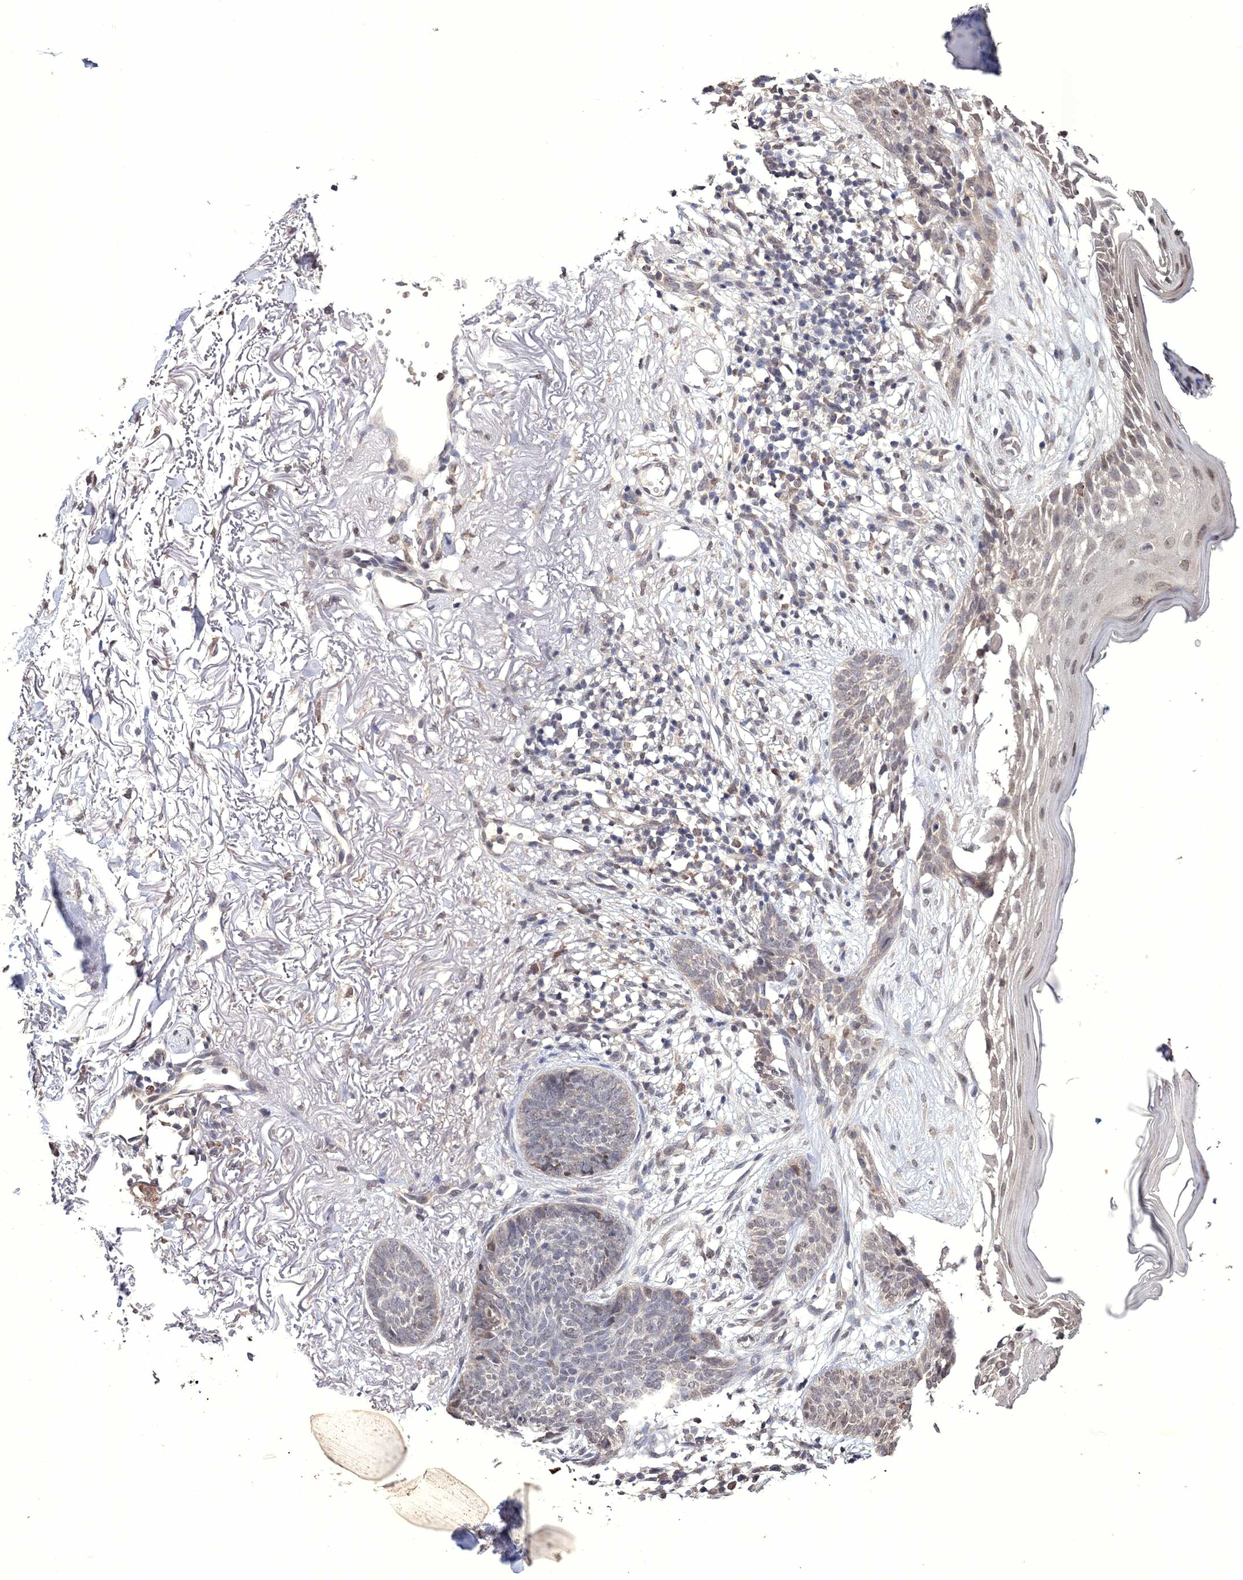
{"staining": {"intensity": "weak", "quantity": "<25%", "location": "cytoplasmic/membranous,nuclear"}, "tissue": "skin cancer", "cell_type": "Tumor cells", "image_type": "cancer", "snomed": [{"axis": "morphology", "description": "Normal tissue, NOS"}, {"axis": "morphology", "description": "Basal cell carcinoma"}, {"axis": "topography", "description": "Skin"}], "caption": "Tumor cells show no significant protein positivity in skin cancer (basal cell carcinoma).", "gene": "GPN1", "patient": {"sex": "female", "age": 70}}